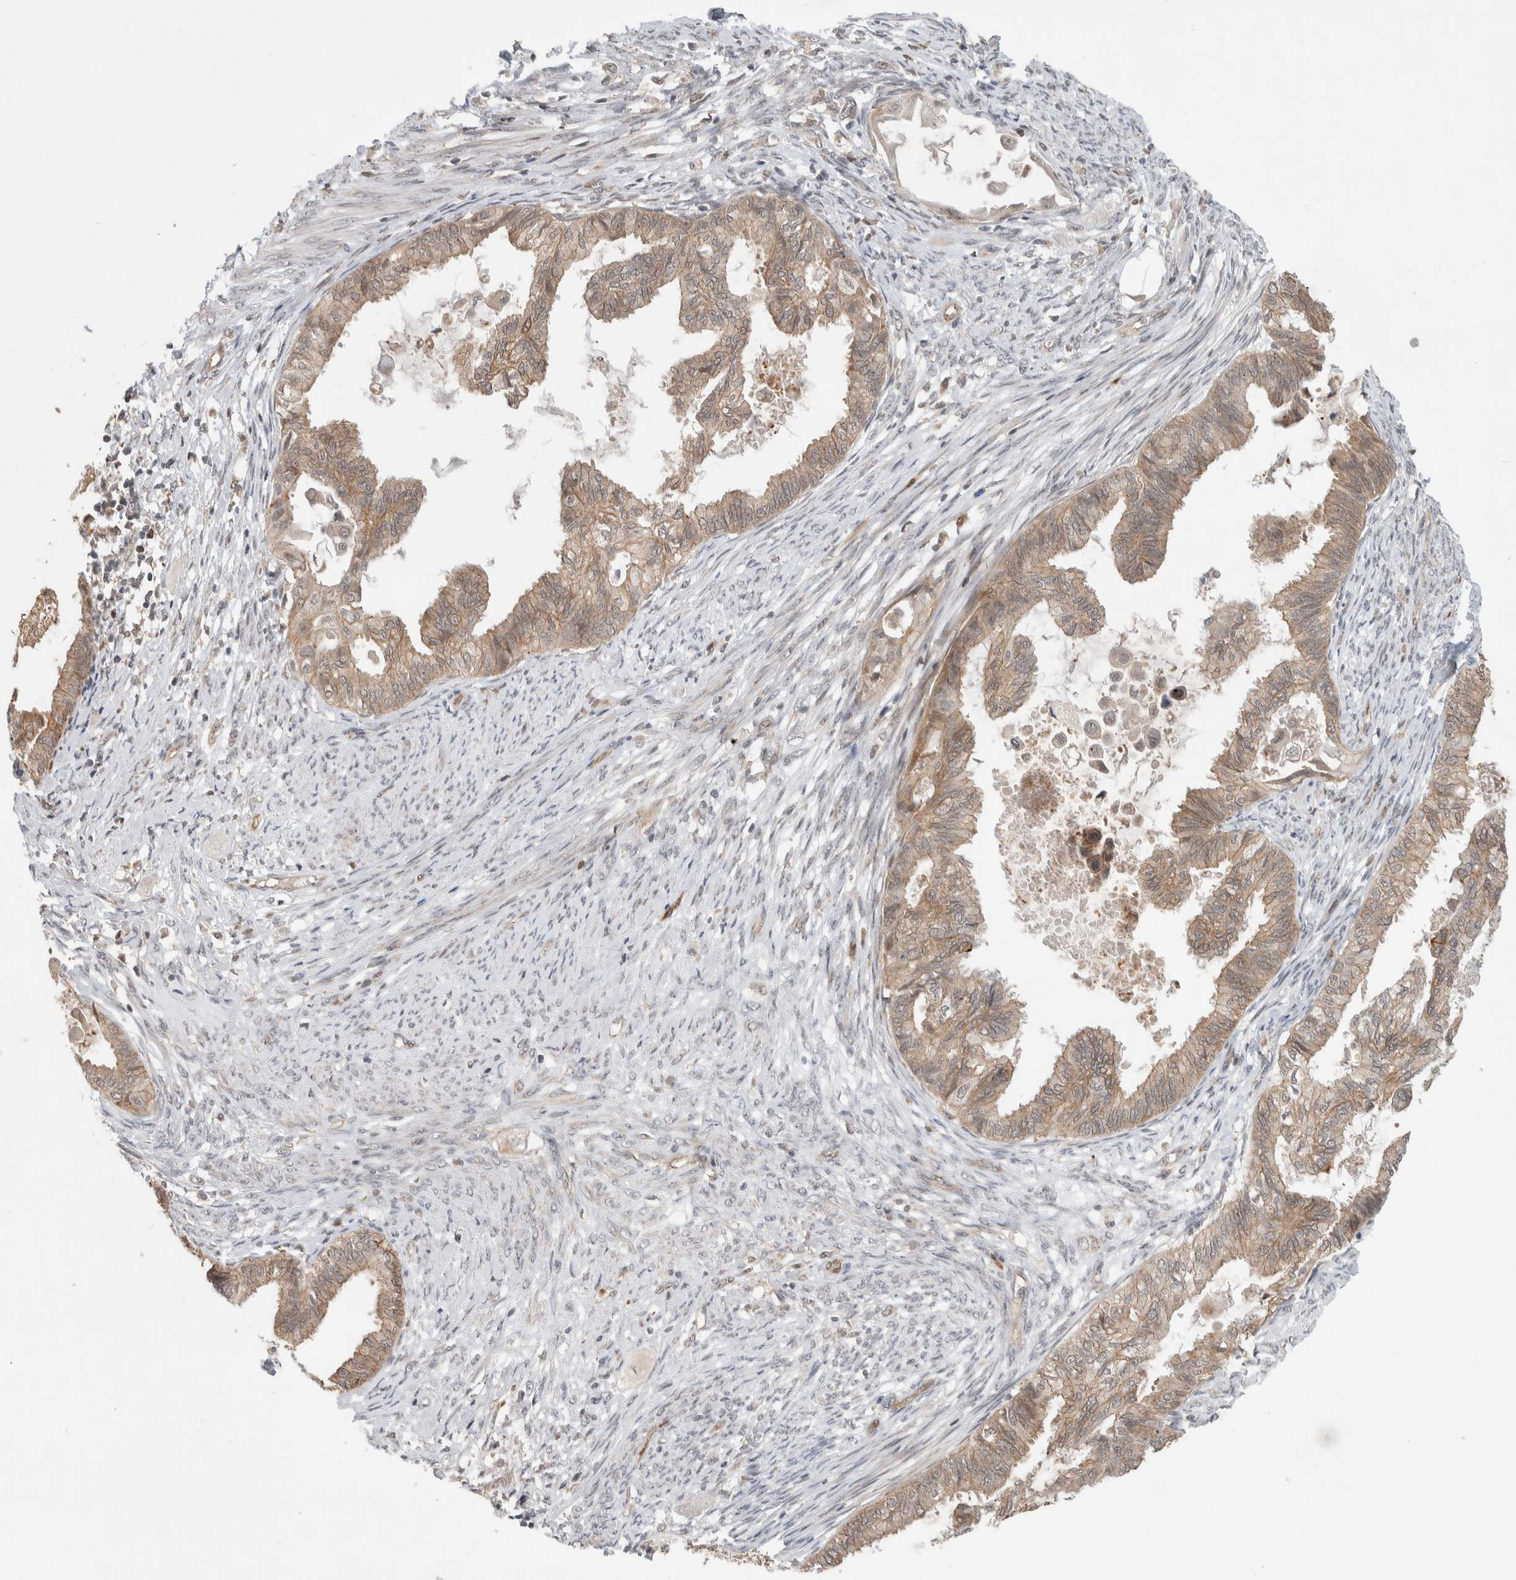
{"staining": {"intensity": "weak", "quantity": ">75%", "location": "cytoplasmic/membranous"}, "tissue": "cervical cancer", "cell_type": "Tumor cells", "image_type": "cancer", "snomed": [{"axis": "morphology", "description": "Normal tissue, NOS"}, {"axis": "morphology", "description": "Adenocarcinoma, NOS"}, {"axis": "topography", "description": "Cervix"}, {"axis": "topography", "description": "Endometrium"}], "caption": "Immunohistochemistry (DAB) staining of adenocarcinoma (cervical) exhibits weak cytoplasmic/membranous protein staining in about >75% of tumor cells. The staining was performed using DAB (3,3'-diaminobenzidine) to visualize the protein expression in brown, while the nuclei were stained in blue with hematoxylin (Magnification: 20x).", "gene": "DEPTOR", "patient": {"sex": "female", "age": 86}}